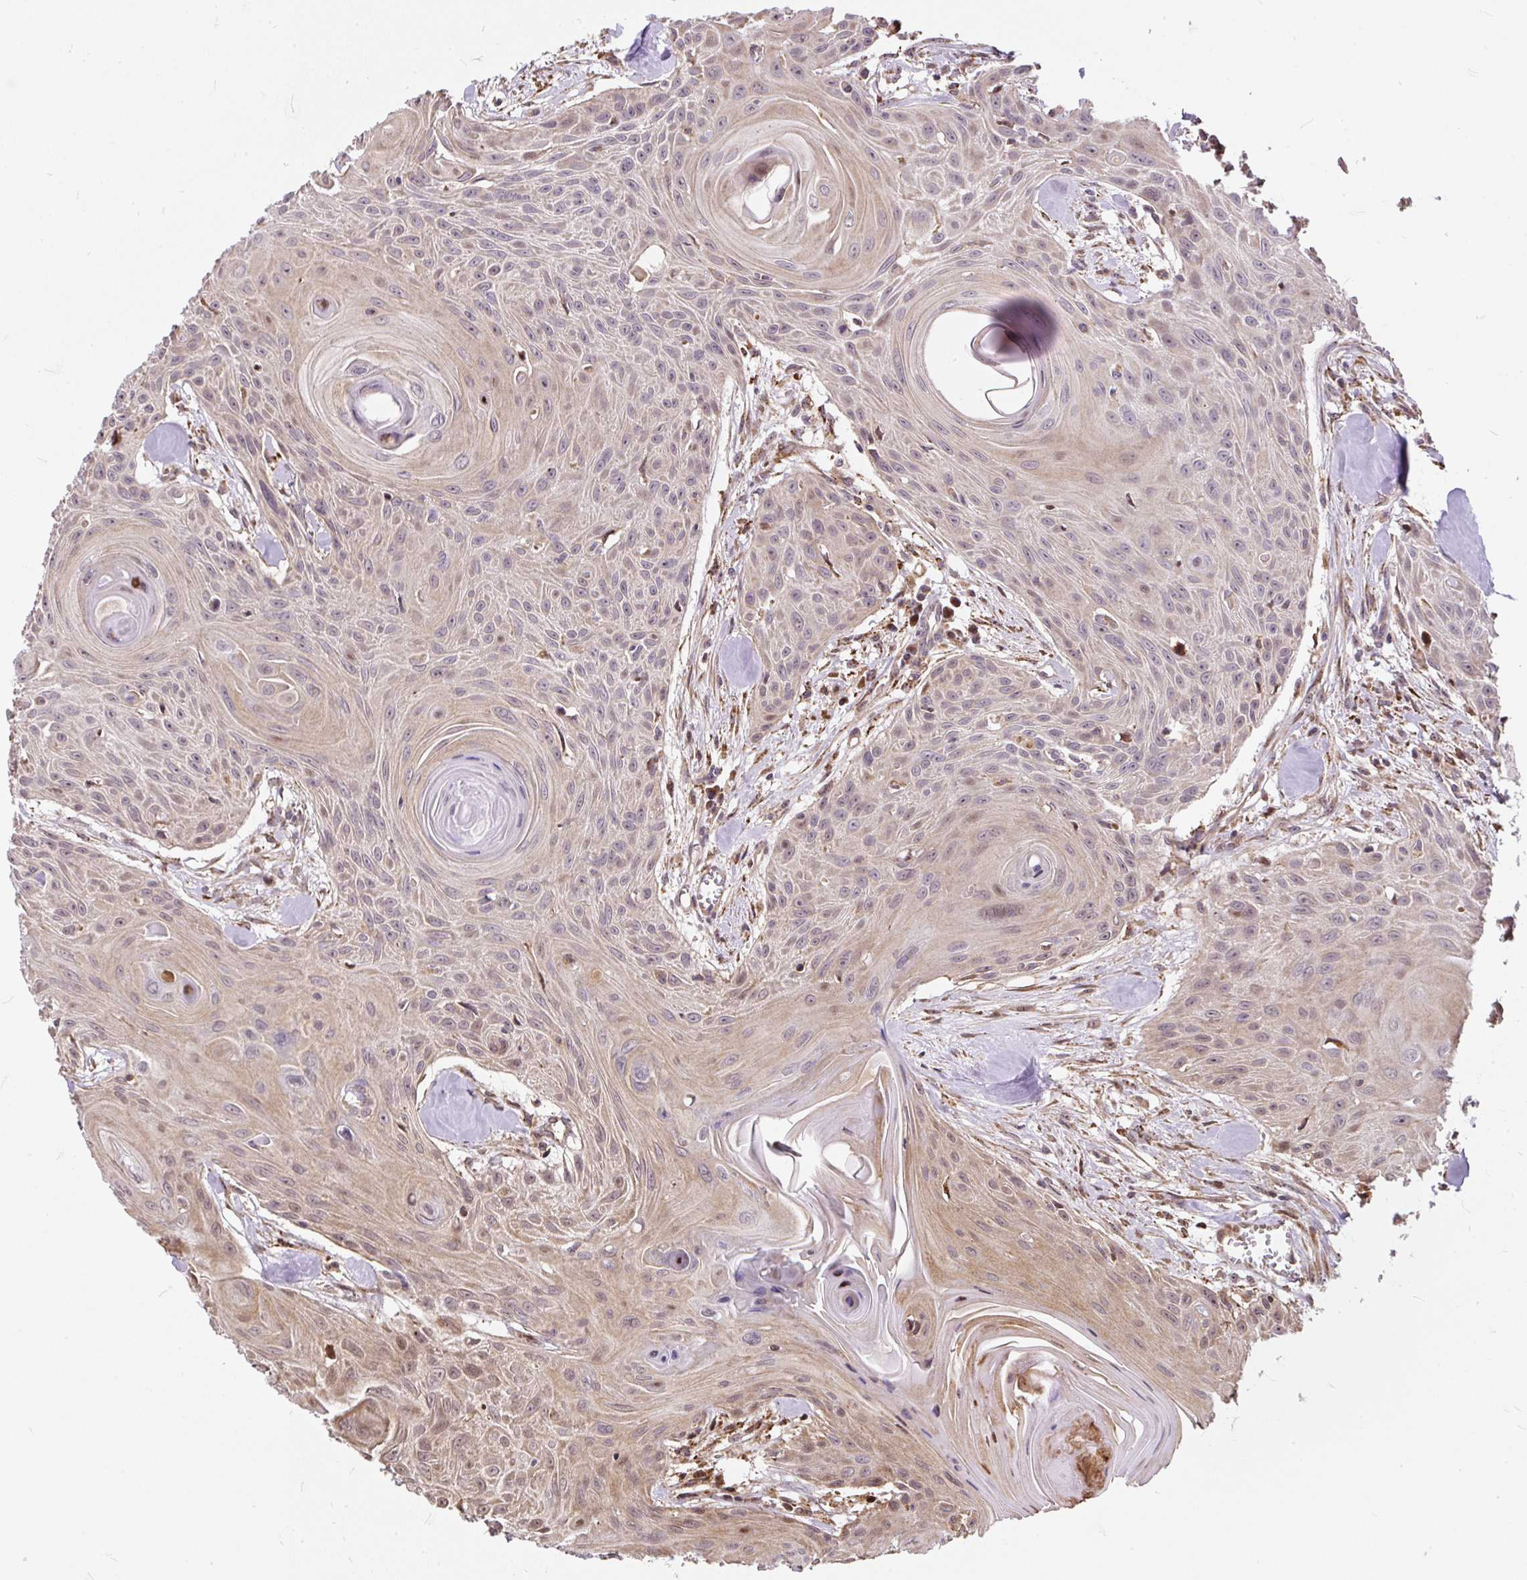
{"staining": {"intensity": "weak", "quantity": "<25%", "location": "cytoplasmic/membranous"}, "tissue": "head and neck cancer", "cell_type": "Tumor cells", "image_type": "cancer", "snomed": [{"axis": "morphology", "description": "Squamous cell carcinoma, NOS"}, {"axis": "topography", "description": "Lymph node"}, {"axis": "topography", "description": "Salivary gland"}, {"axis": "topography", "description": "Head-Neck"}], "caption": "Immunohistochemistry (IHC) image of human head and neck cancer stained for a protein (brown), which exhibits no expression in tumor cells. (DAB immunohistochemistry with hematoxylin counter stain).", "gene": "PUS7L", "patient": {"sex": "female", "age": 74}}